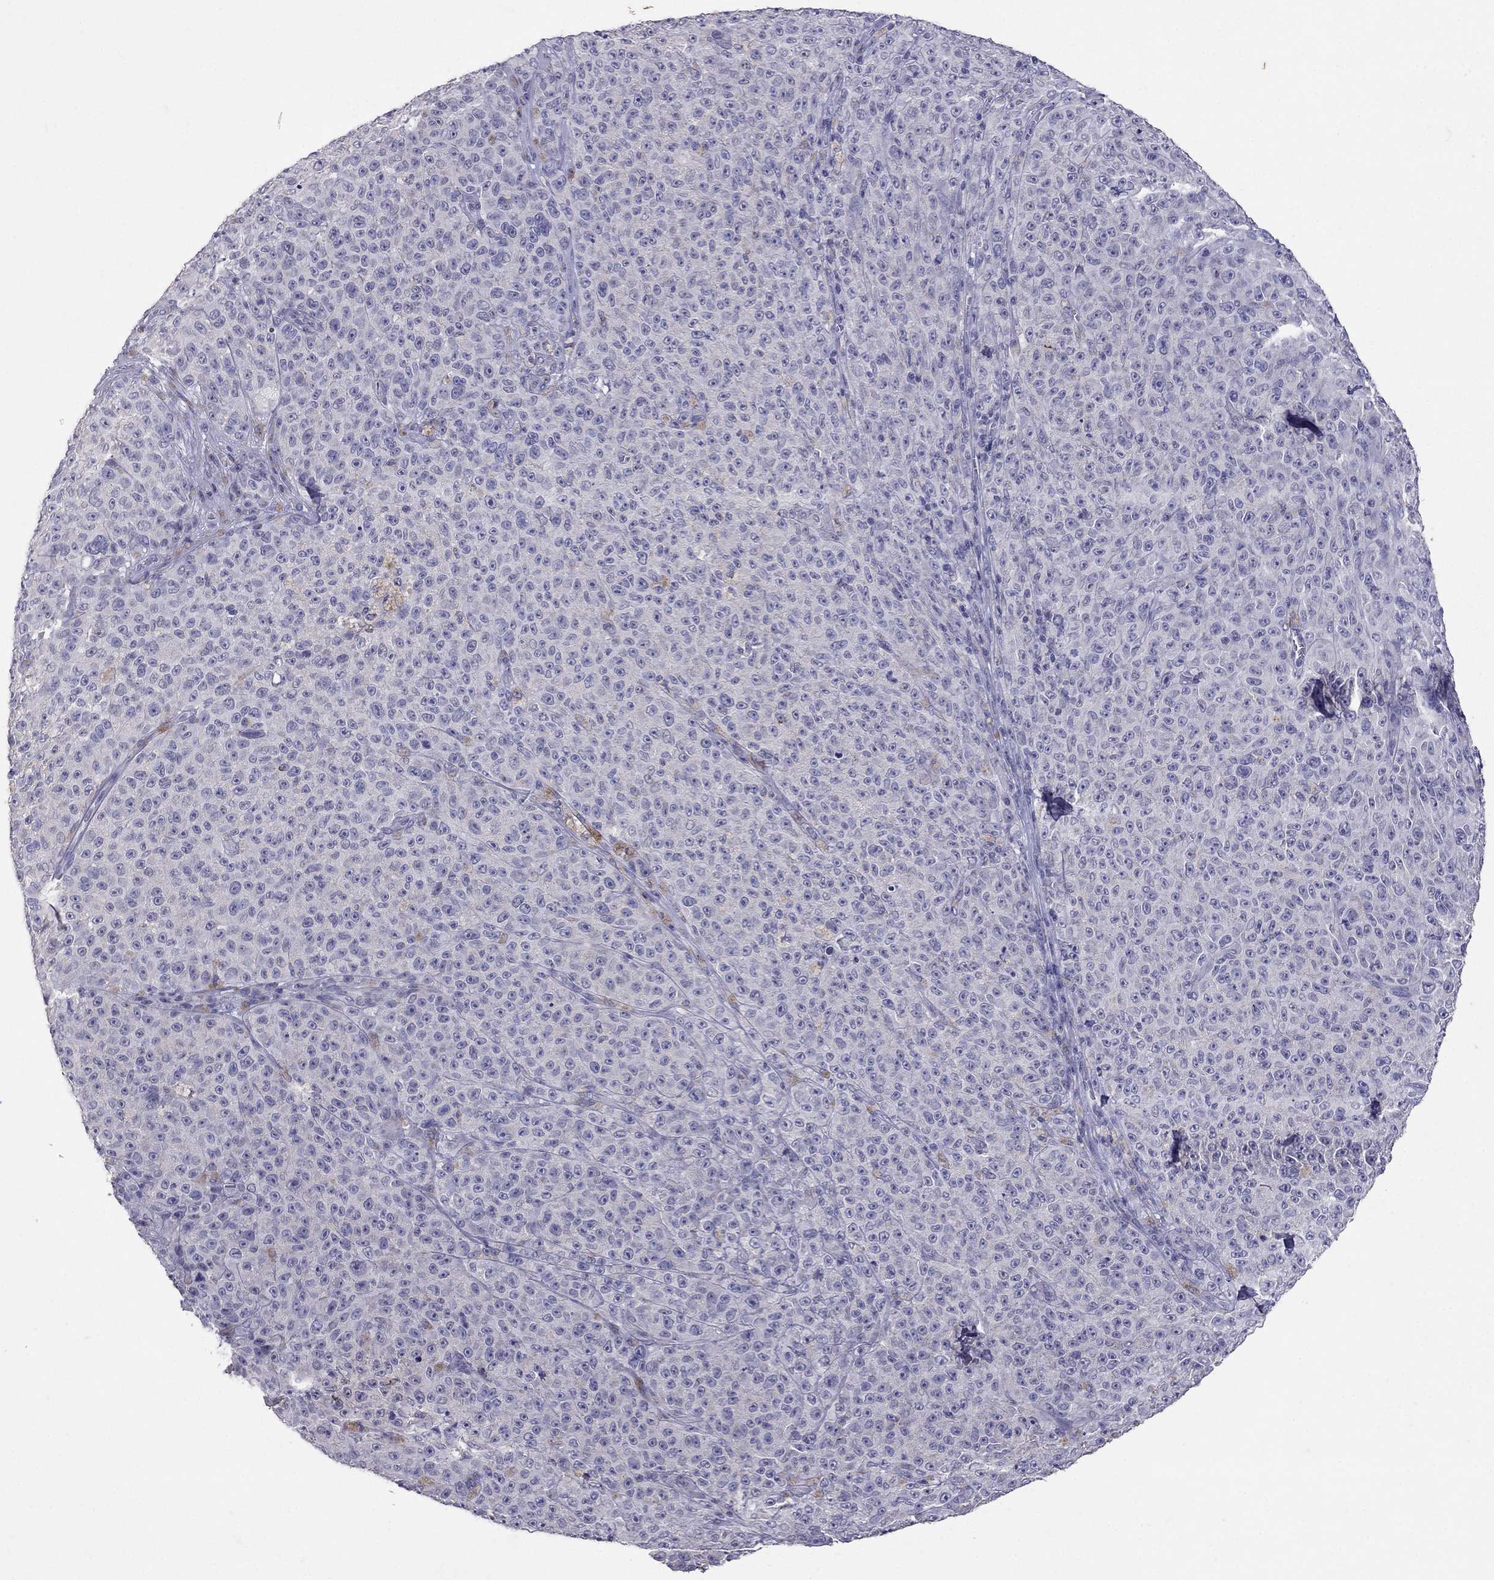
{"staining": {"intensity": "negative", "quantity": "none", "location": "none"}, "tissue": "melanoma", "cell_type": "Tumor cells", "image_type": "cancer", "snomed": [{"axis": "morphology", "description": "Malignant melanoma, NOS"}, {"axis": "topography", "description": "Skin"}], "caption": "Protein analysis of melanoma demonstrates no significant expression in tumor cells. (Stains: DAB immunohistochemistry with hematoxylin counter stain, Microscopy: brightfield microscopy at high magnification).", "gene": "FST", "patient": {"sex": "female", "age": 82}}